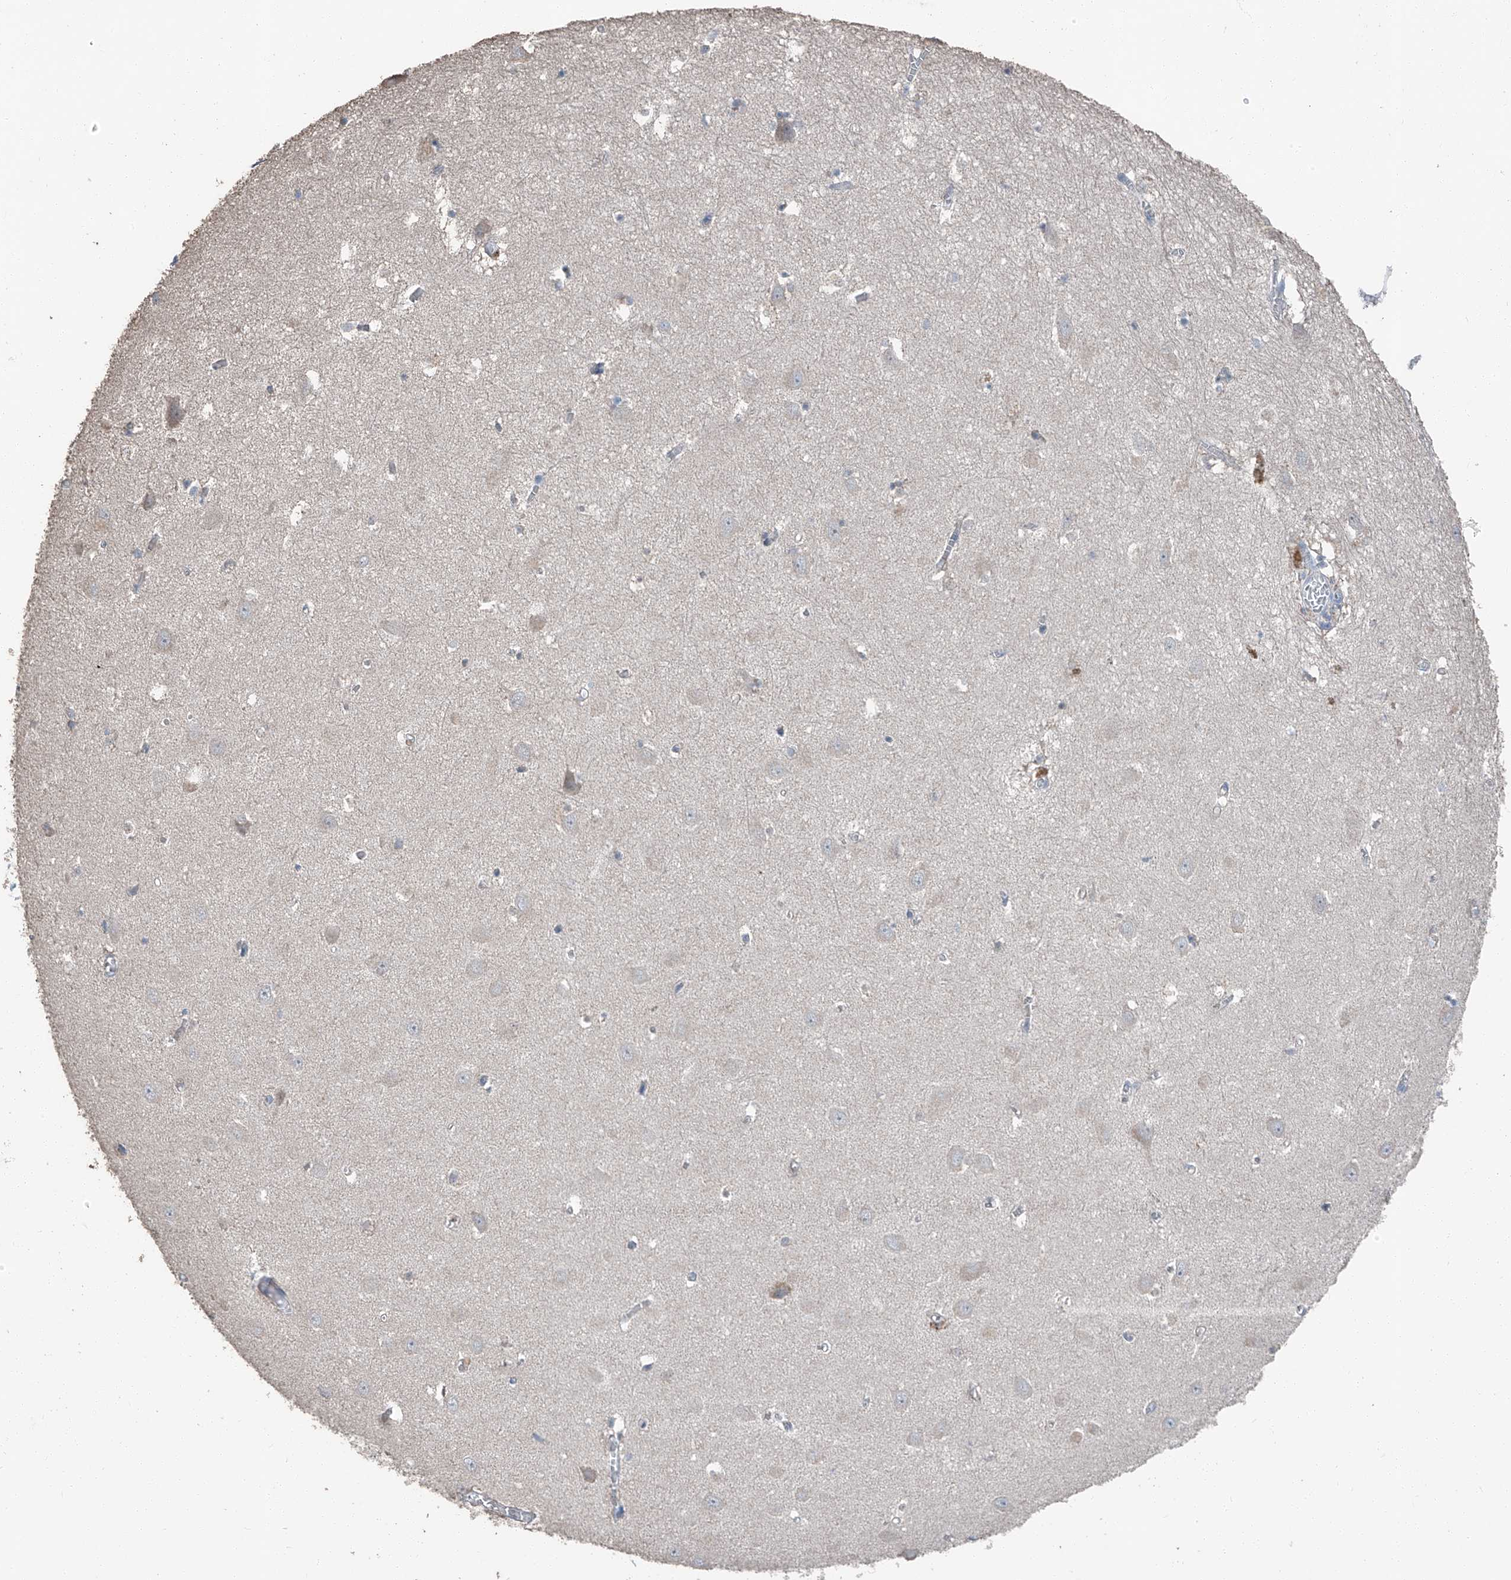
{"staining": {"intensity": "negative", "quantity": "none", "location": "none"}, "tissue": "hippocampus", "cell_type": "Glial cells", "image_type": "normal", "snomed": [{"axis": "morphology", "description": "Normal tissue, NOS"}, {"axis": "topography", "description": "Hippocampus"}], "caption": "There is no significant expression in glial cells of hippocampus. (Brightfield microscopy of DAB immunohistochemistry at high magnification).", "gene": "MAMLD1", "patient": {"sex": "female", "age": 64}}